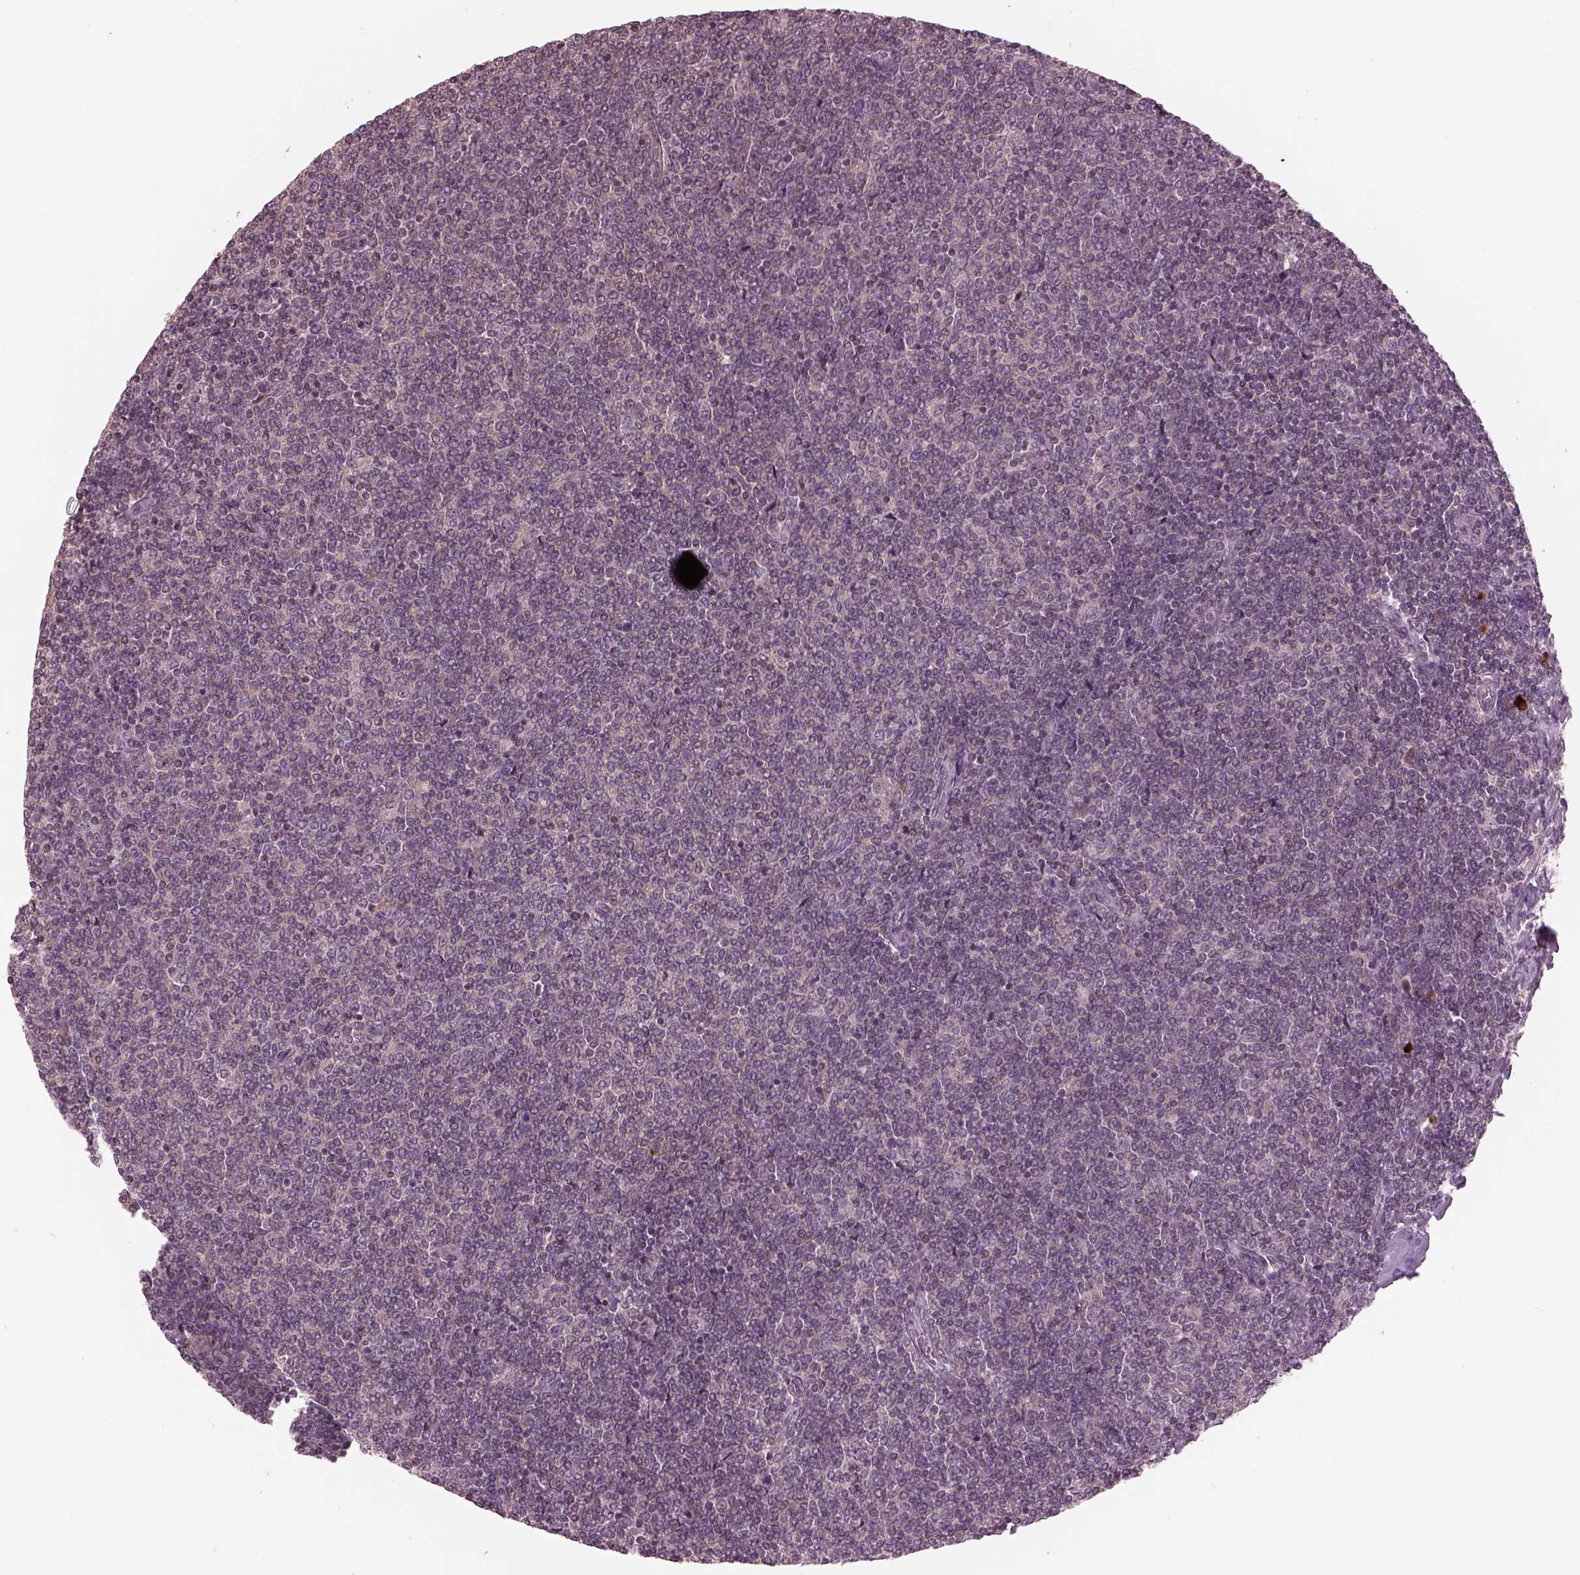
{"staining": {"intensity": "negative", "quantity": "none", "location": "none"}, "tissue": "lymphoma", "cell_type": "Tumor cells", "image_type": "cancer", "snomed": [{"axis": "morphology", "description": "Malignant lymphoma, non-Hodgkin's type, Low grade"}, {"axis": "topography", "description": "Lymph node"}], "caption": "Immunohistochemical staining of lymphoma reveals no significant positivity in tumor cells.", "gene": "PTX4", "patient": {"sex": "male", "age": 52}}